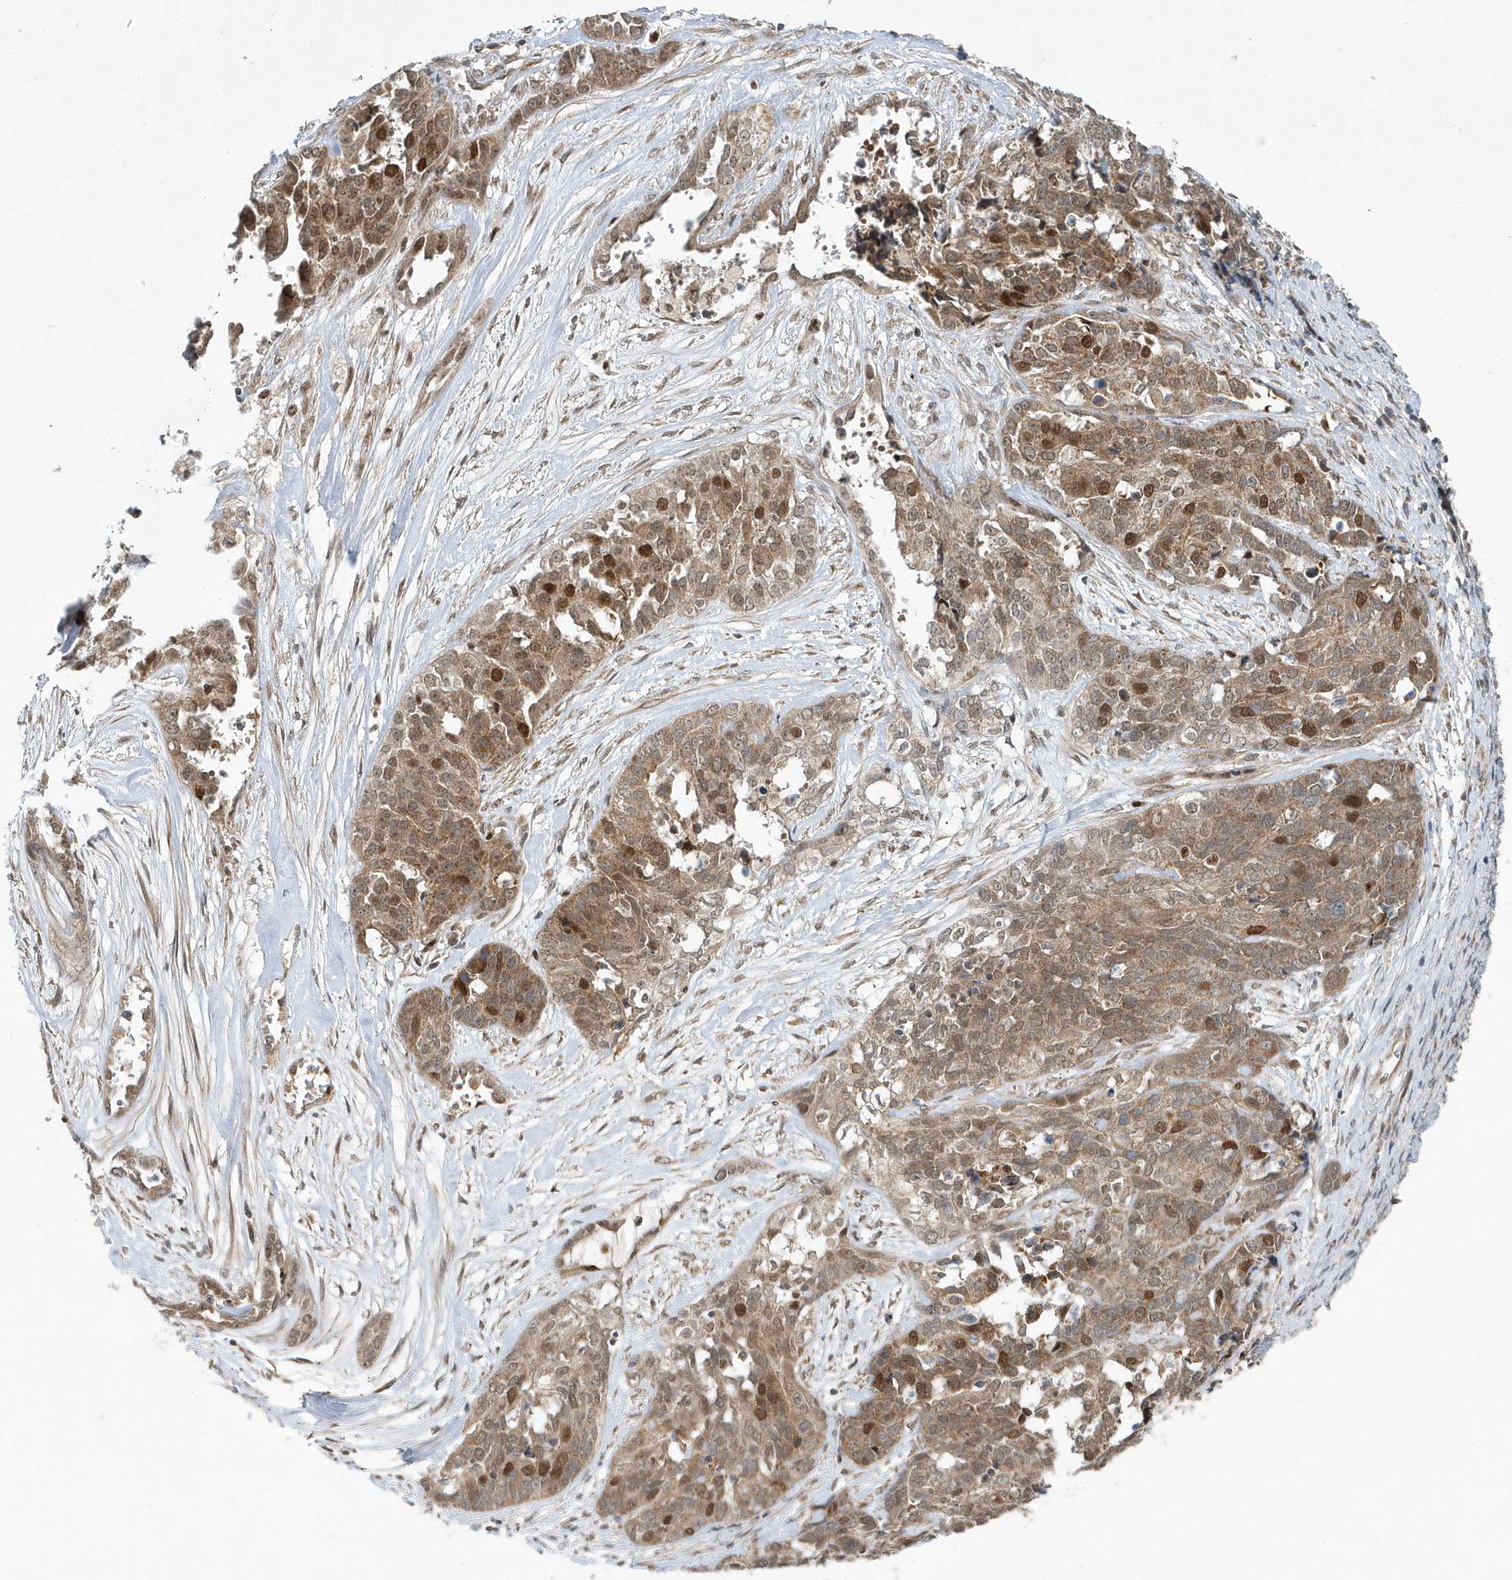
{"staining": {"intensity": "moderate", "quantity": ">75%", "location": "cytoplasmic/membranous,nuclear"}, "tissue": "ovarian cancer", "cell_type": "Tumor cells", "image_type": "cancer", "snomed": [{"axis": "morphology", "description": "Cystadenocarcinoma, serous, NOS"}, {"axis": "topography", "description": "Ovary"}], "caption": "A brown stain highlights moderate cytoplasmic/membranous and nuclear staining of a protein in serous cystadenocarcinoma (ovarian) tumor cells.", "gene": "MXI1", "patient": {"sex": "female", "age": 44}}